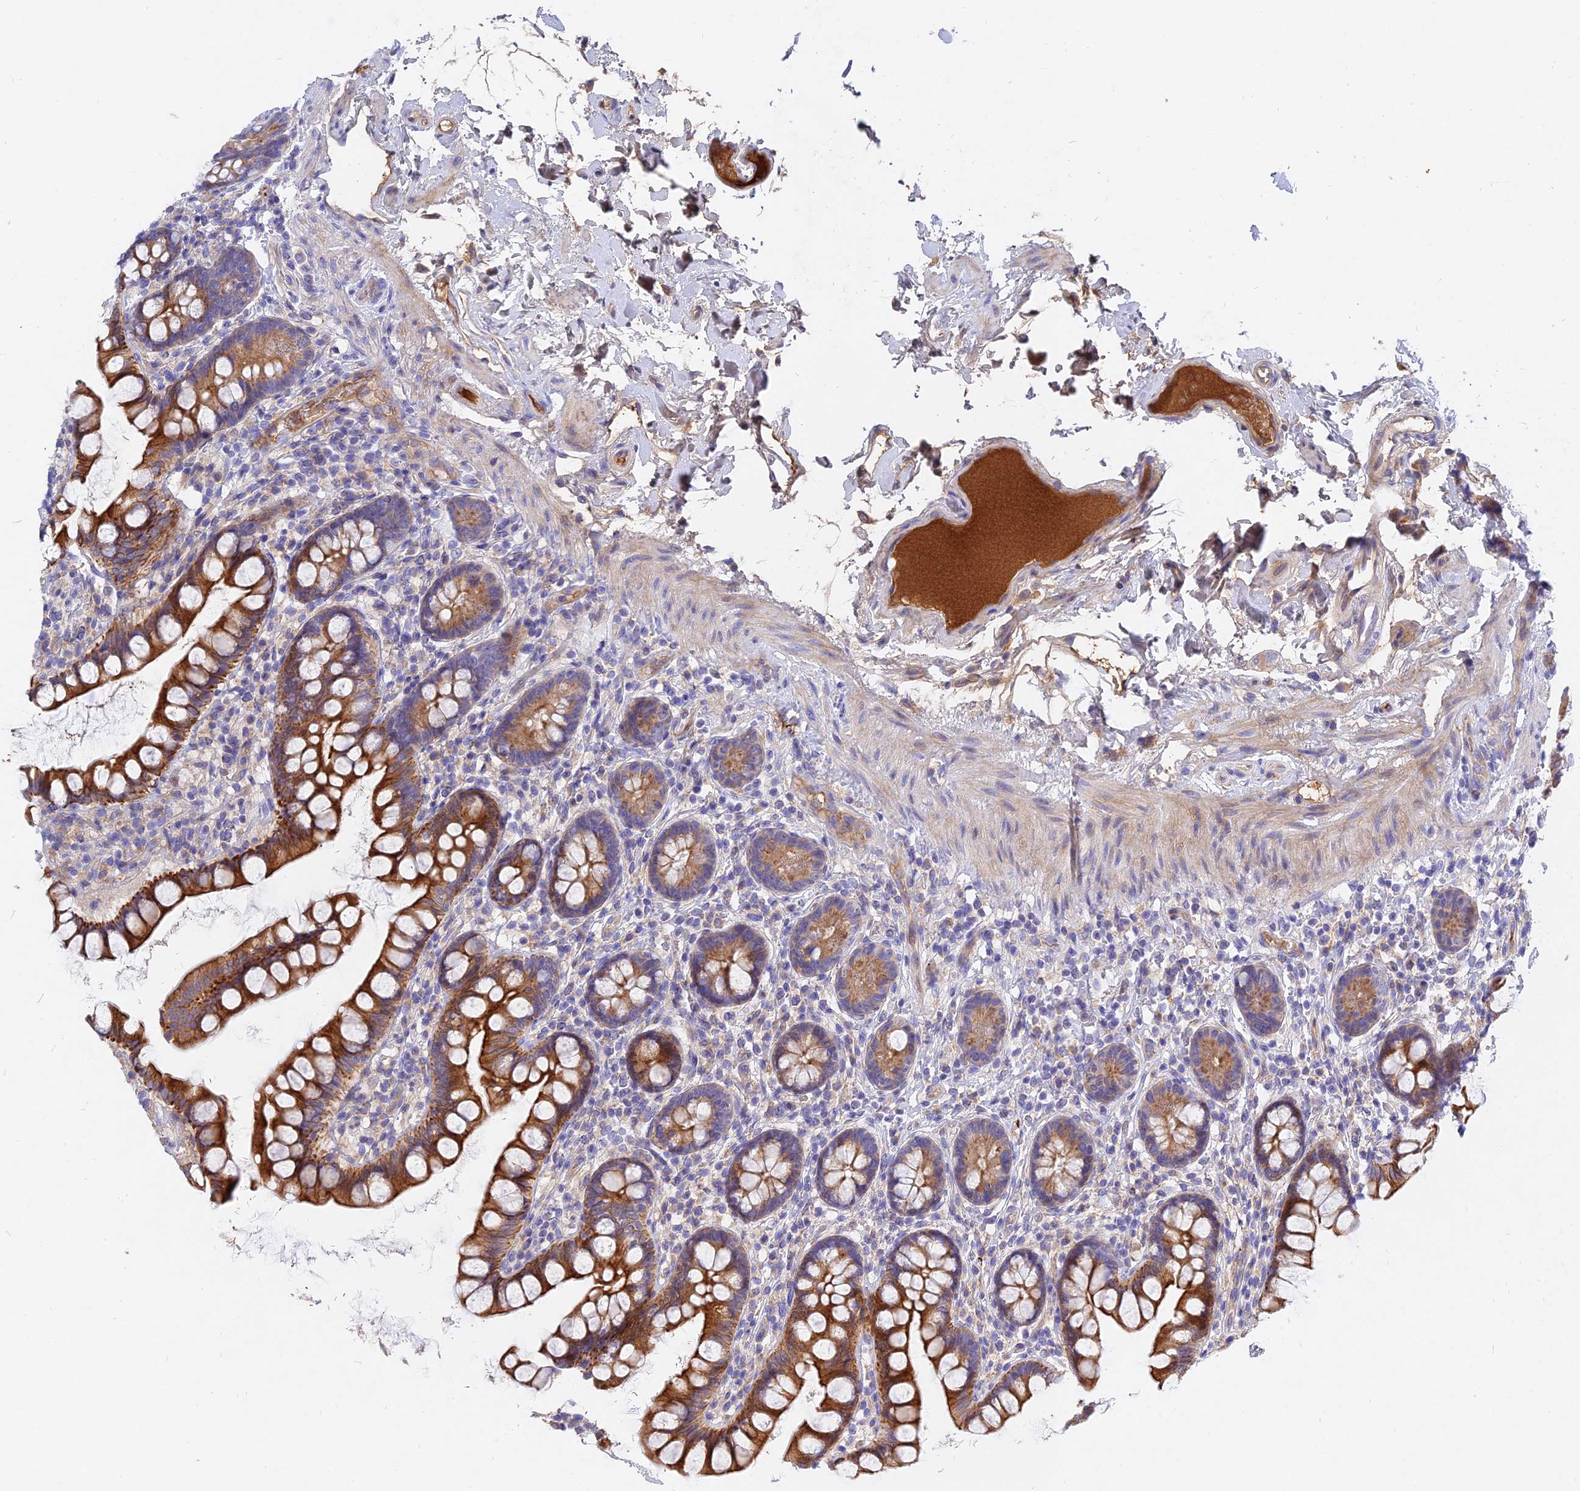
{"staining": {"intensity": "strong", "quantity": ">75%", "location": "cytoplasmic/membranous"}, "tissue": "small intestine", "cell_type": "Glandular cells", "image_type": "normal", "snomed": [{"axis": "morphology", "description": "Normal tissue, NOS"}, {"axis": "topography", "description": "Small intestine"}], "caption": "Approximately >75% of glandular cells in benign small intestine demonstrate strong cytoplasmic/membranous protein positivity as visualized by brown immunohistochemical staining.", "gene": "MROH1", "patient": {"sex": "female", "age": 84}}